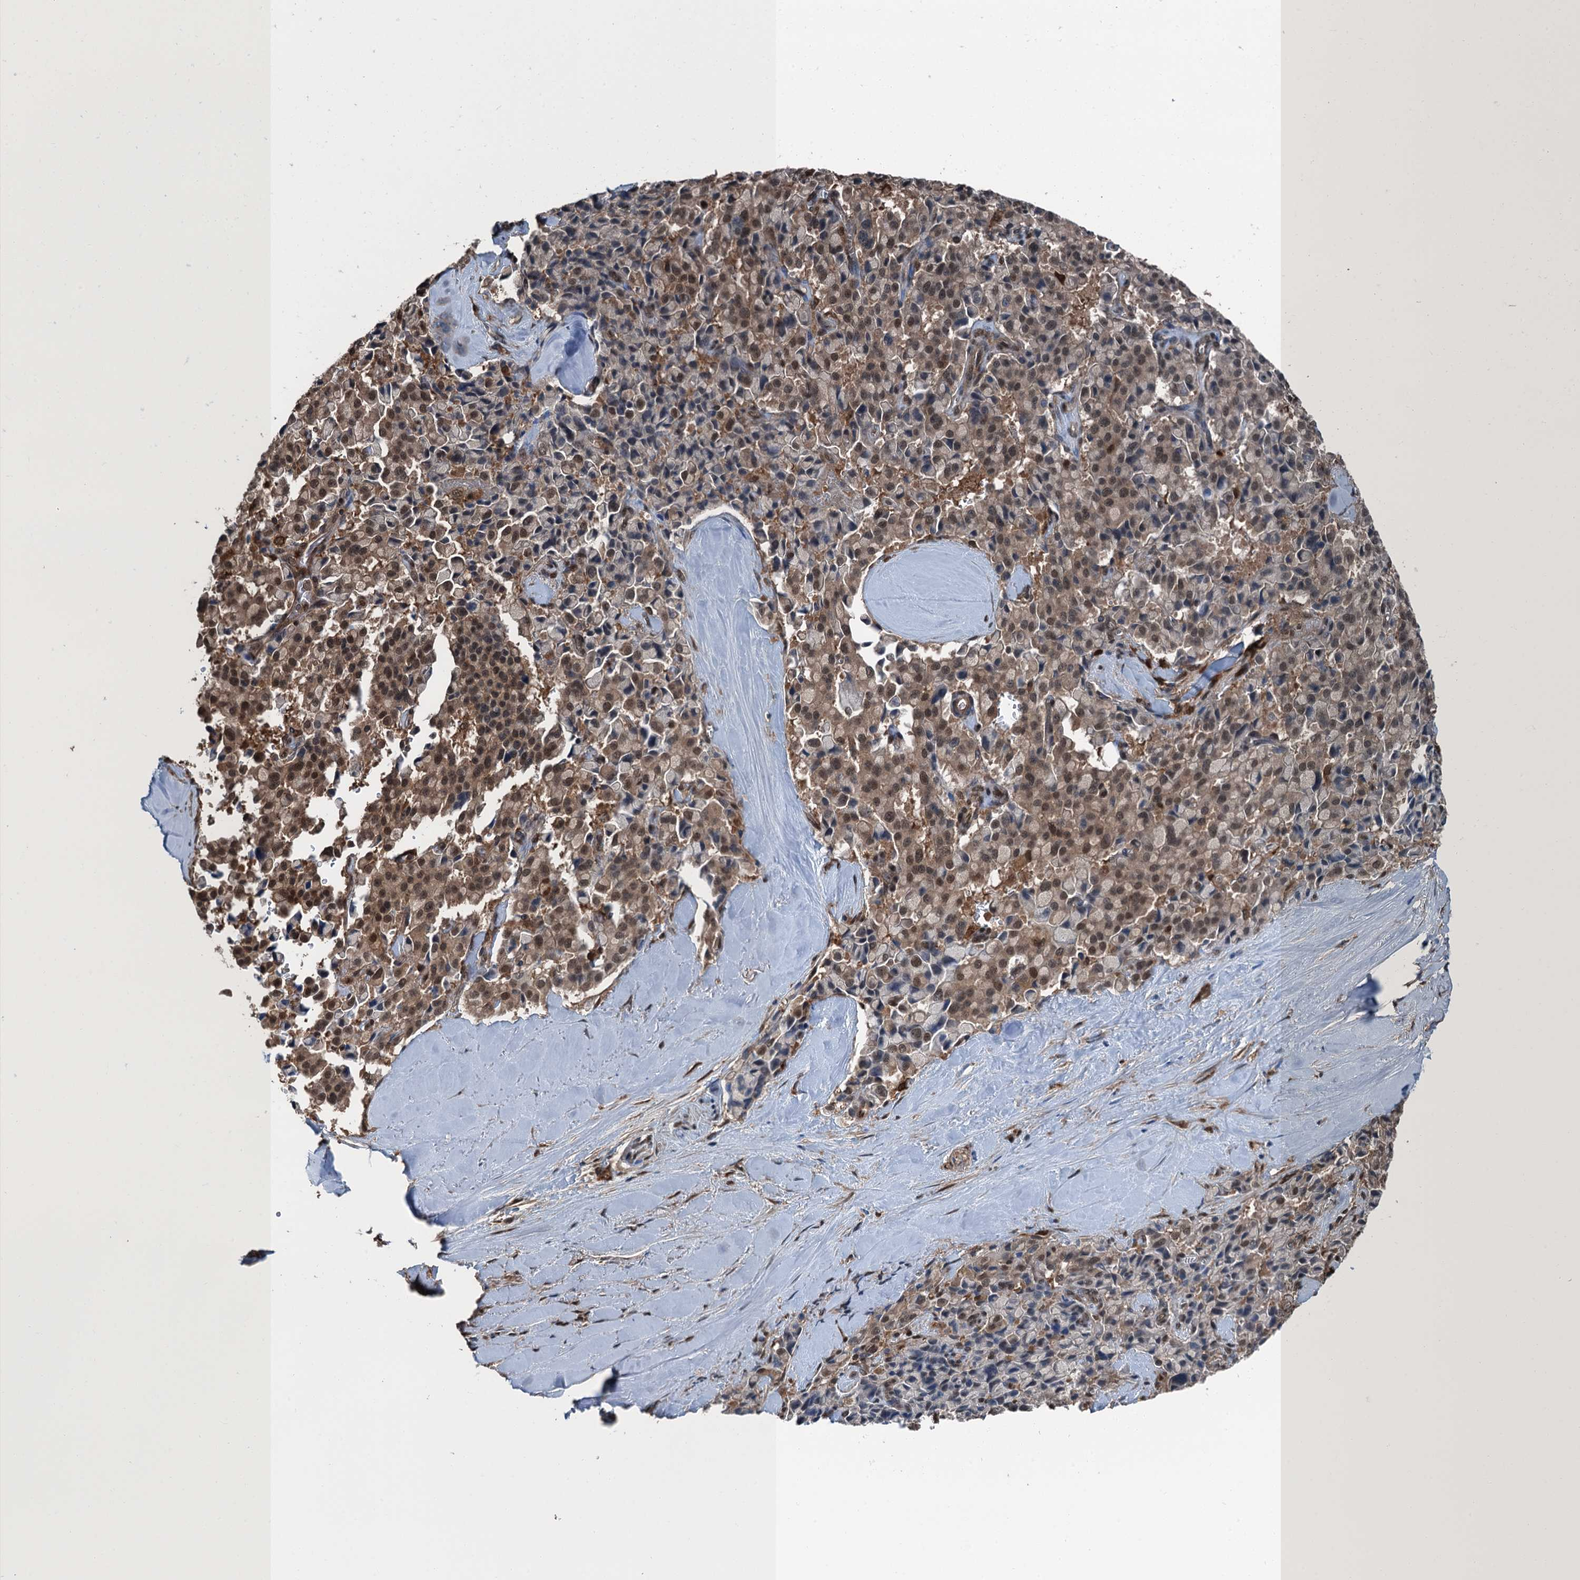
{"staining": {"intensity": "moderate", "quantity": "25%-75%", "location": "cytoplasmic/membranous,nuclear"}, "tissue": "pancreatic cancer", "cell_type": "Tumor cells", "image_type": "cancer", "snomed": [{"axis": "morphology", "description": "Adenocarcinoma, NOS"}, {"axis": "topography", "description": "Pancreas"}], "caption": "IHC of pancreatic adenocarcinoma demonstrates medium levels of moderate cytoplasmic/membranous and nuclear positivity in approximately 25%-75% of tumor cells. (DAB (3,3'-diaminobenzidine) IHC with brightfield microscopy, high magnification).", "gene": "RNH1", "patient": {"sex": "male", "age": 65}}